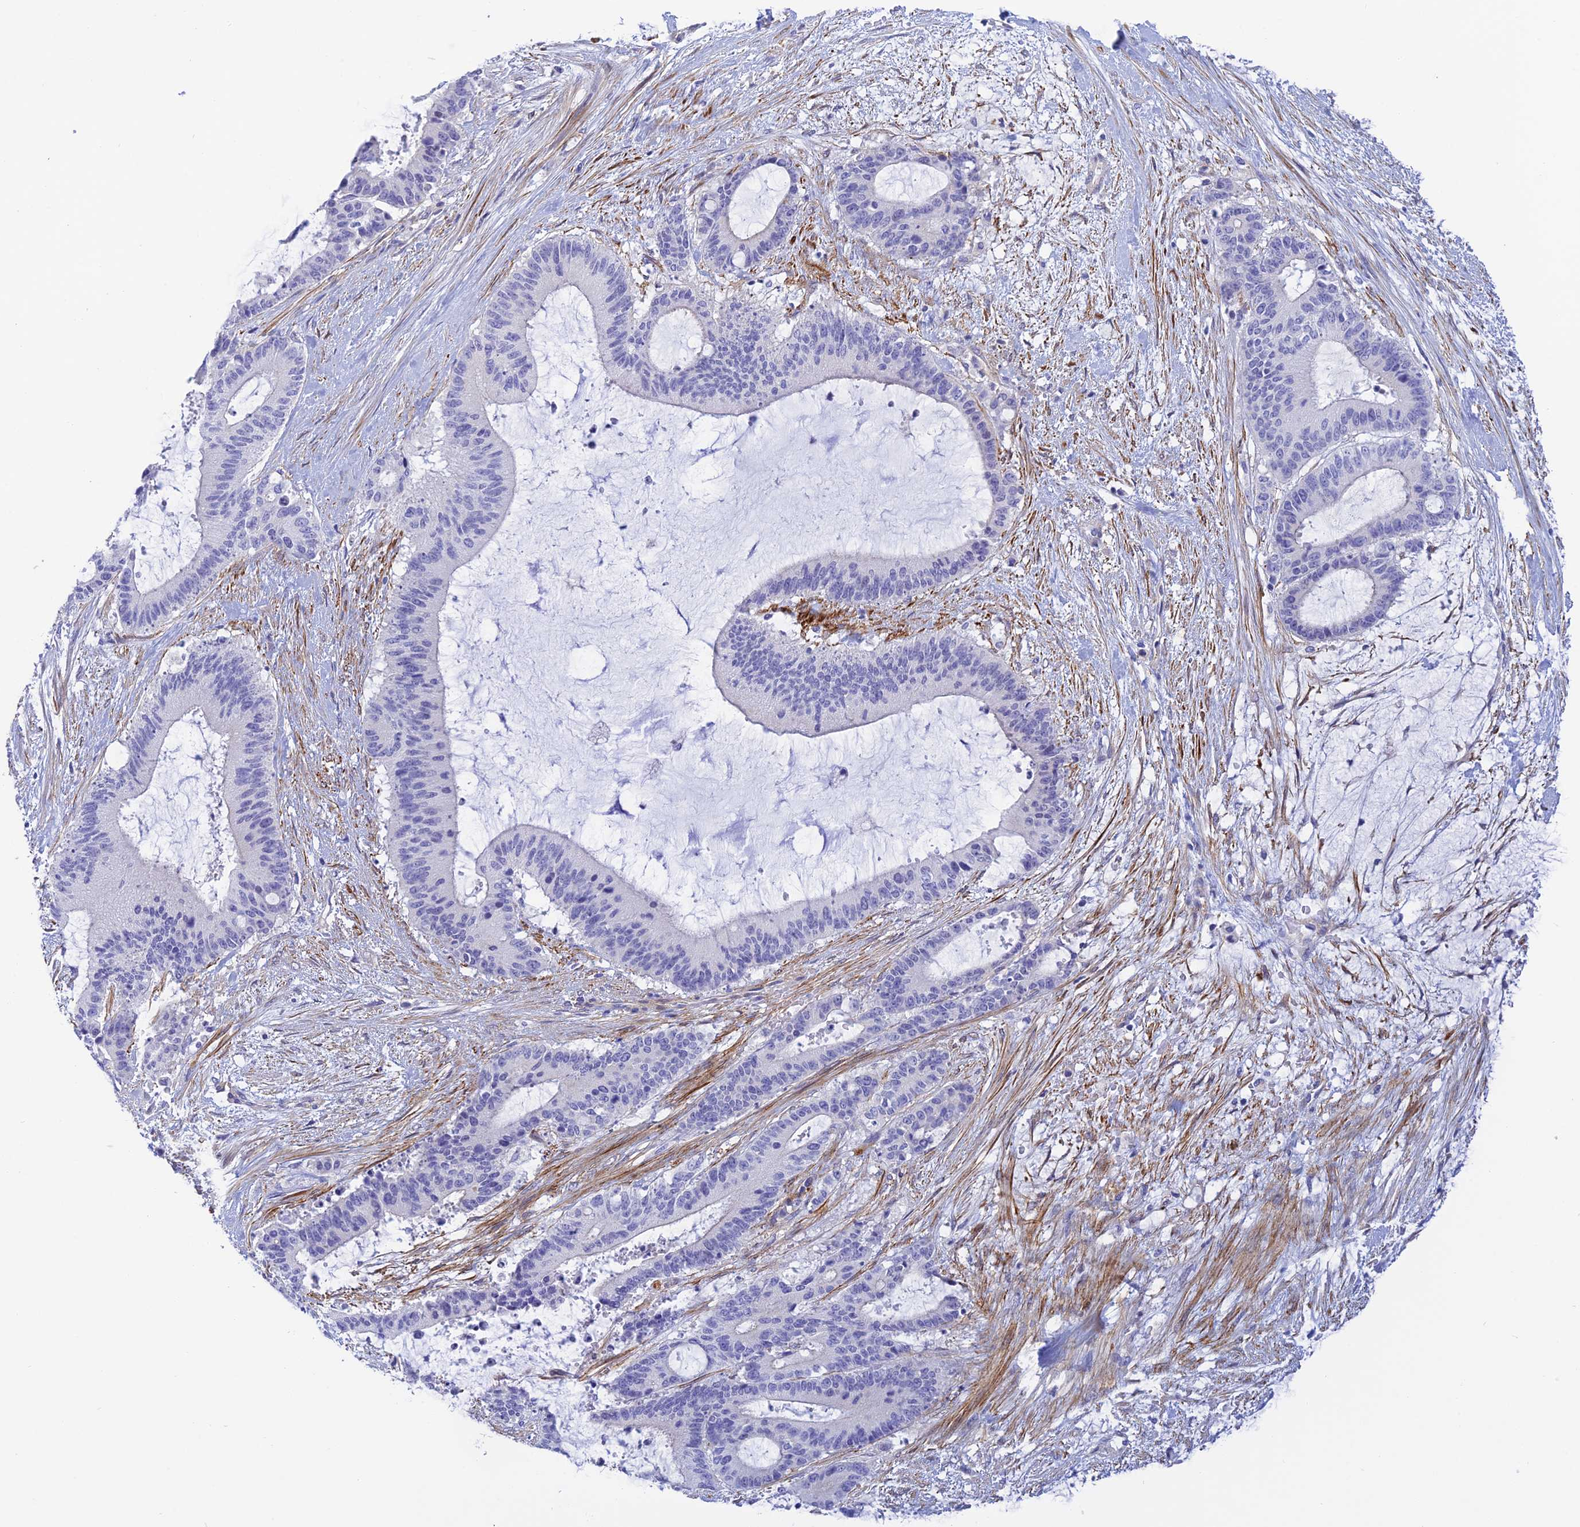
{"staining": {"intensity": "negative", "quantity": "none", "location": "none"}, "tissue": "liver cancer", "cell_type": "Tumor cells", "image_type": "cancer", "snomed": [{"axis": "morphology", "description": "Normal tissue, NOS"}, {"axis": "morphology", "description": "Cholangiocarcinoma"}, {"axis": "topography", "description": "Liver"}, {"axis": "topography", "description": "Peripheral nerve tissue"}], "caption": "Cholangiocarcinoma (liver) stained for a protein using immunohistochemistry (IHC) shows no positivity tumor cells.", "gene": "ZDHHC16", "patient": {"sex": "female", "age": 73}}